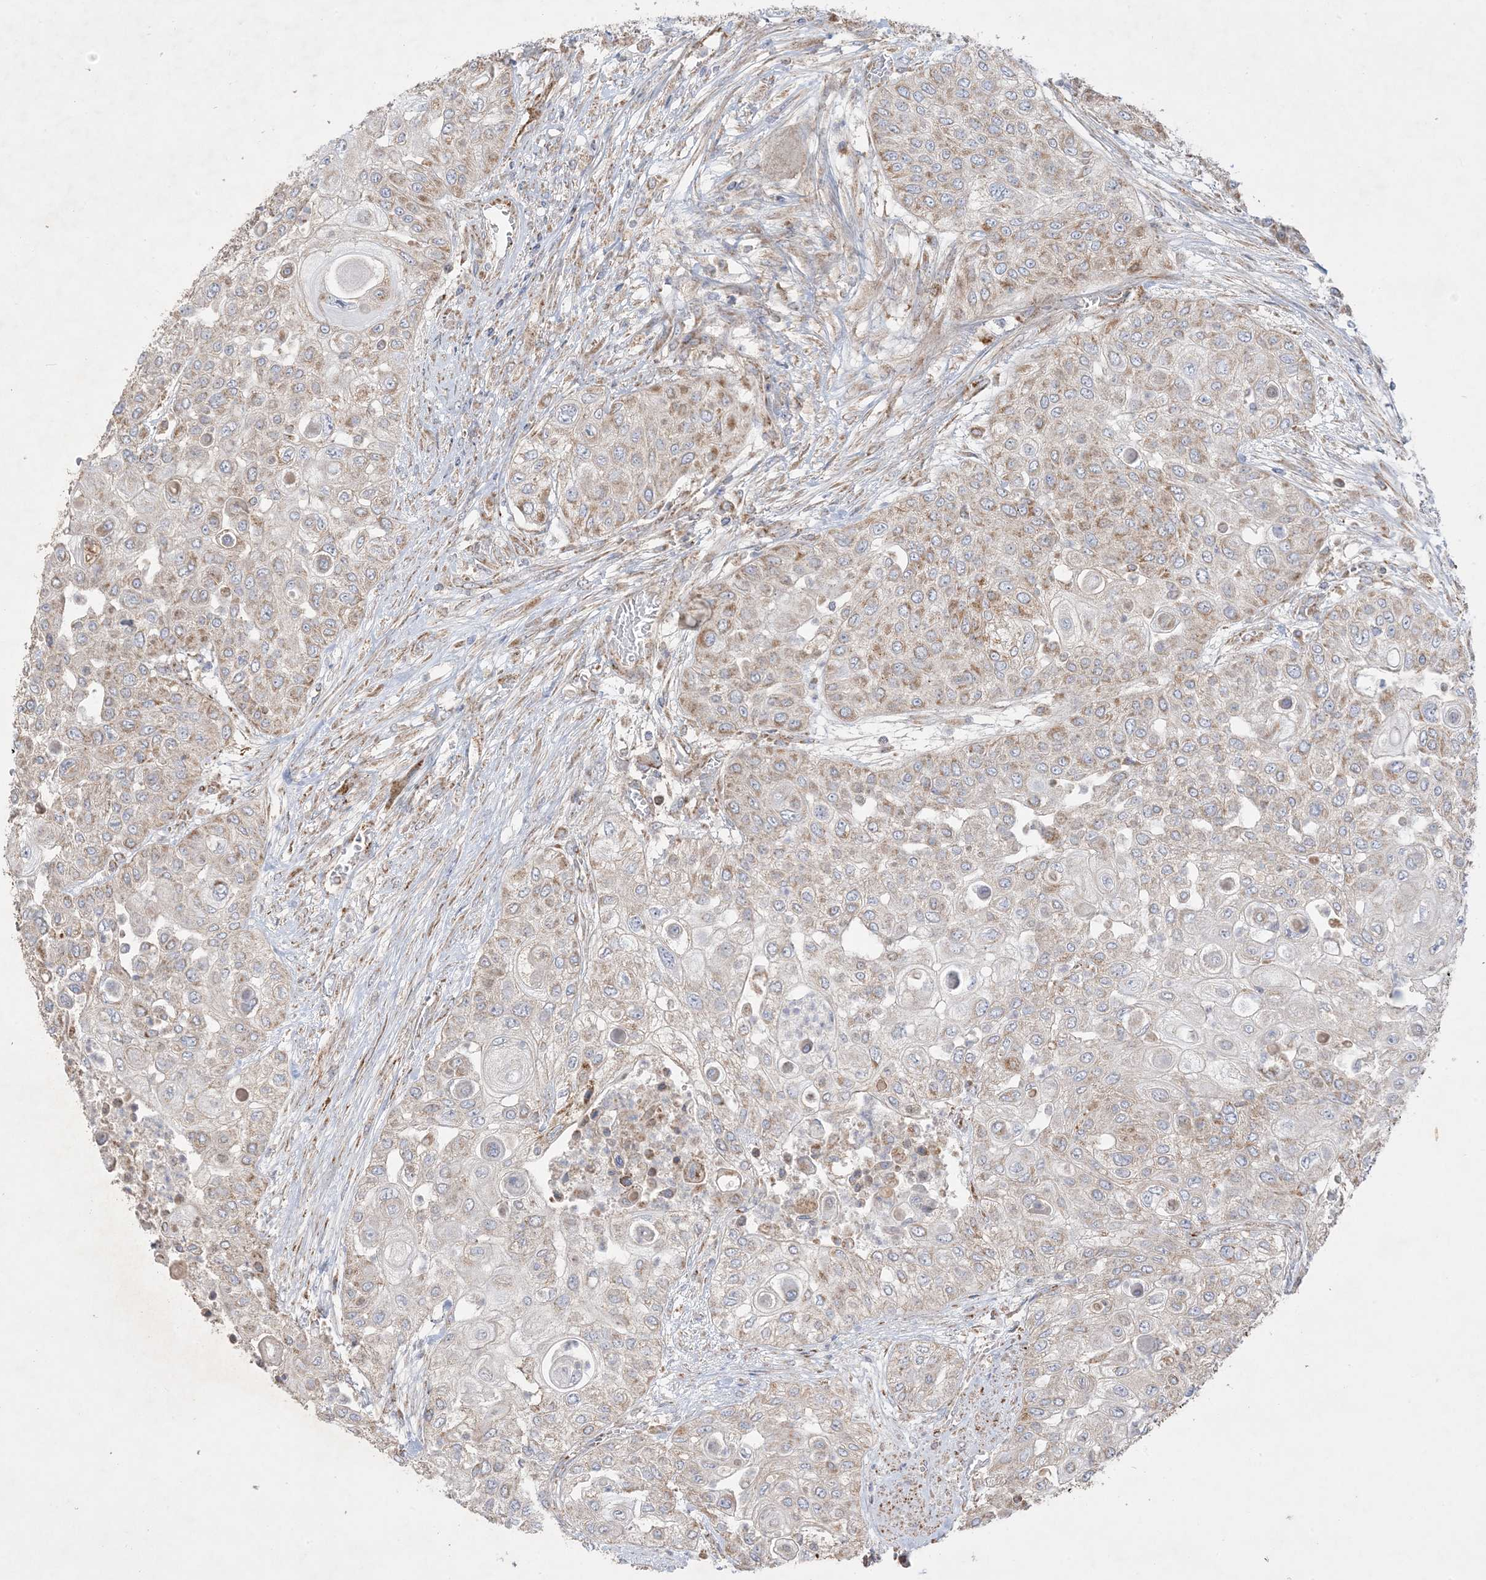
{"staining": {"intensity": "moderate", "quantity": "25%-75%", "location": "cytoplasmic/membranous"}, "tissue": "urothelial cancer", "cell_type": "Tumor cells", "image_type": "cancer", "snomed": [{"axis": "morphology", "description": "Urothelial carcinoma, High grade"}, {"axis": "topography", "description": "Urinary bladder"}], "caption": "Moderate cytoplasmic/membranous protein expression is identified in approximately 25%-75% of tumor cells in urothelial cancer. The staining was performed using DAB, with brown indicating positive protein expression. Nuclei are stained blue with hematoxylin.", "gene": "NDUFAF3", "patient": {"sex": "female", "age": 79}}